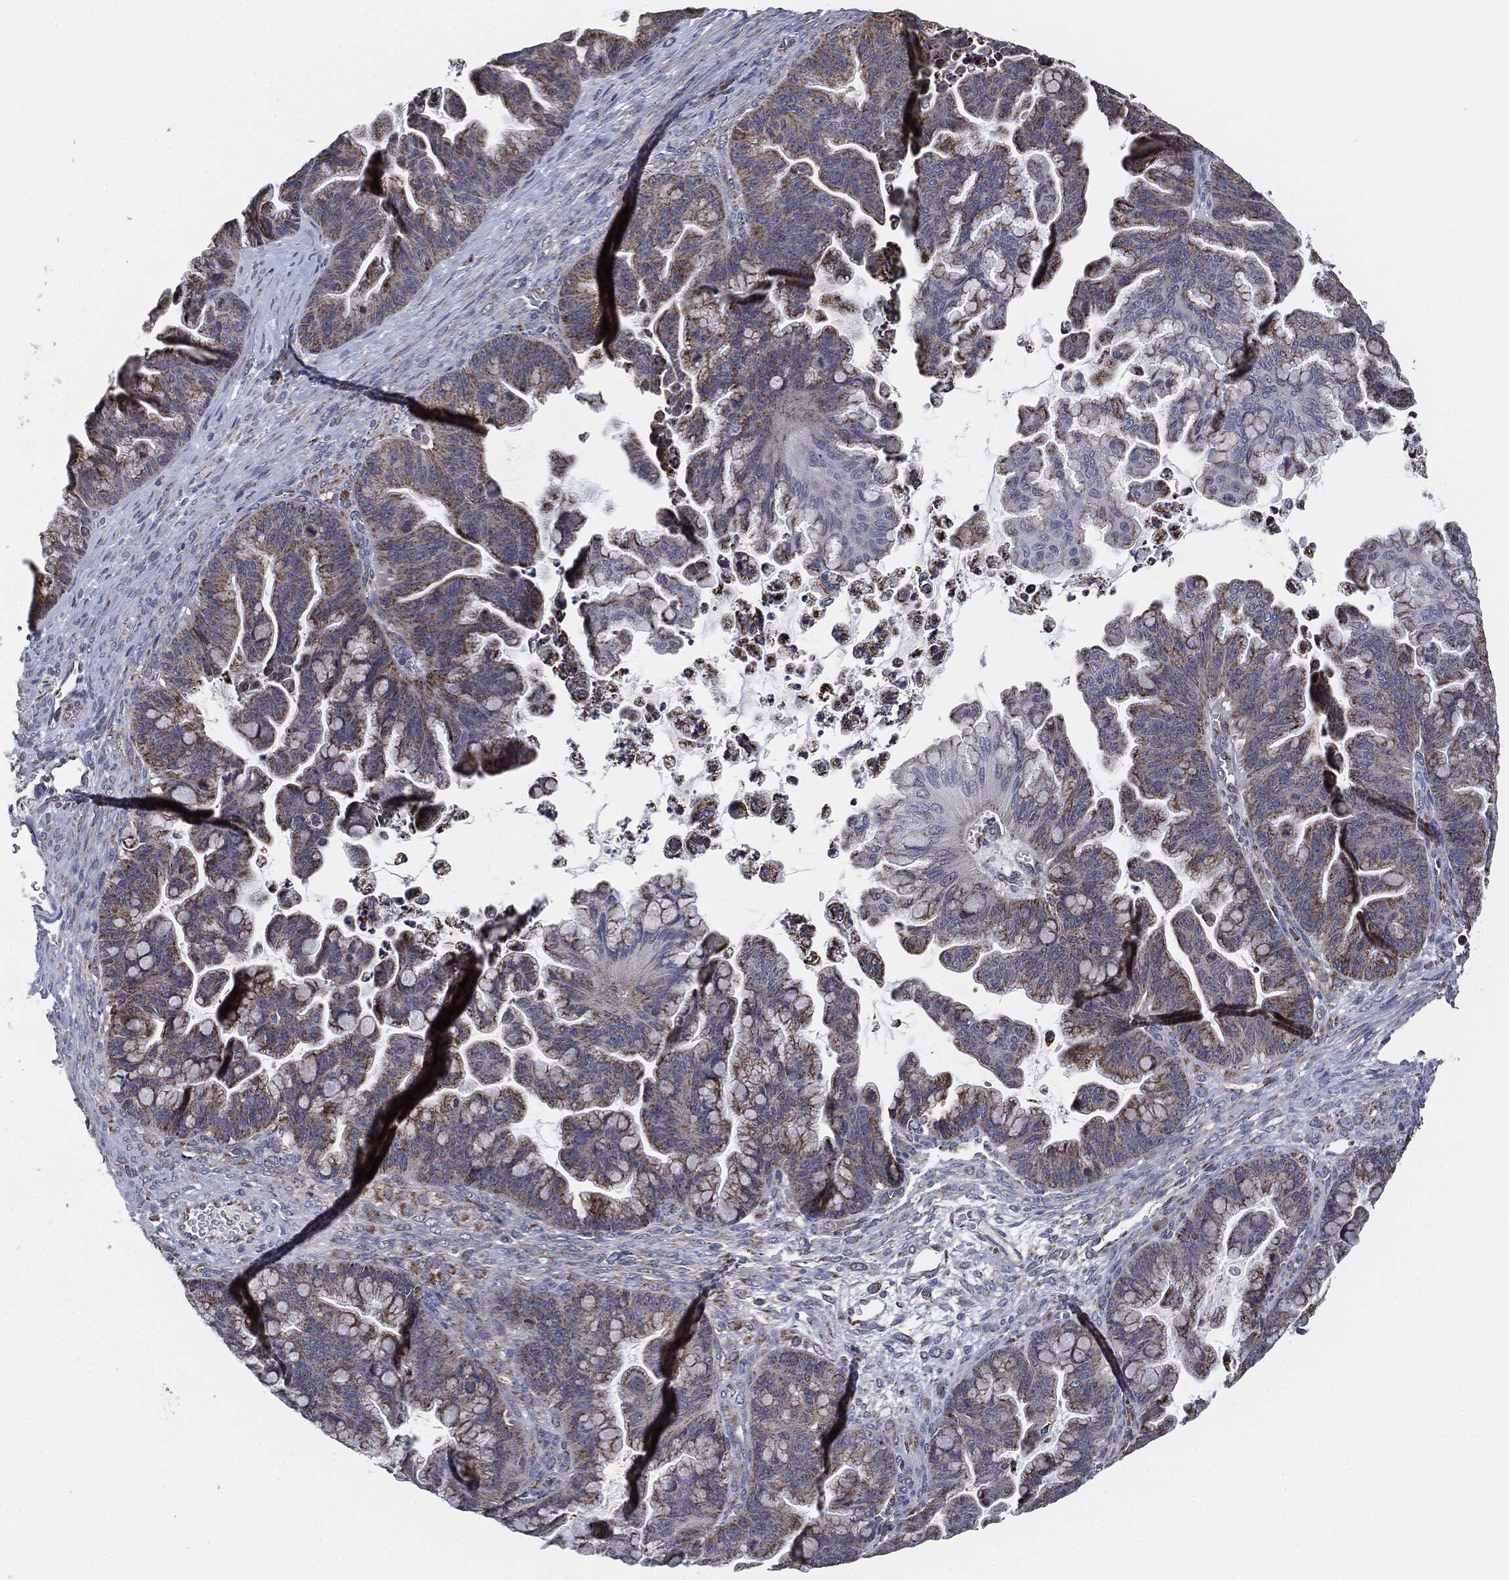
{"staining": {"intensity": "moderate", "quantity": "25%-75%", "location": "cytoplasmic/membranous"}, "tissue": "ovarian cancer", "cell_type": "Tumor cells", "image_type": "cancer", "snomed": [{"axis": "morphology", "description": "Cystadenocarcinoma, mucinous, NOS"}, {"axis": "topography", "description": "Ovary"}], "caption": "This image reveals mucinous cystadenocarcinoma (ovarian) stained with immunohistochemistry (IHC) to label a protein in brown. The cytoplasmic/membranous of tumor cells show moderate positivity for the protein. Nuclei are counter-stained blue.", "gene": "NDUFV2", "patient": {"sex": "female", "age": 67}}